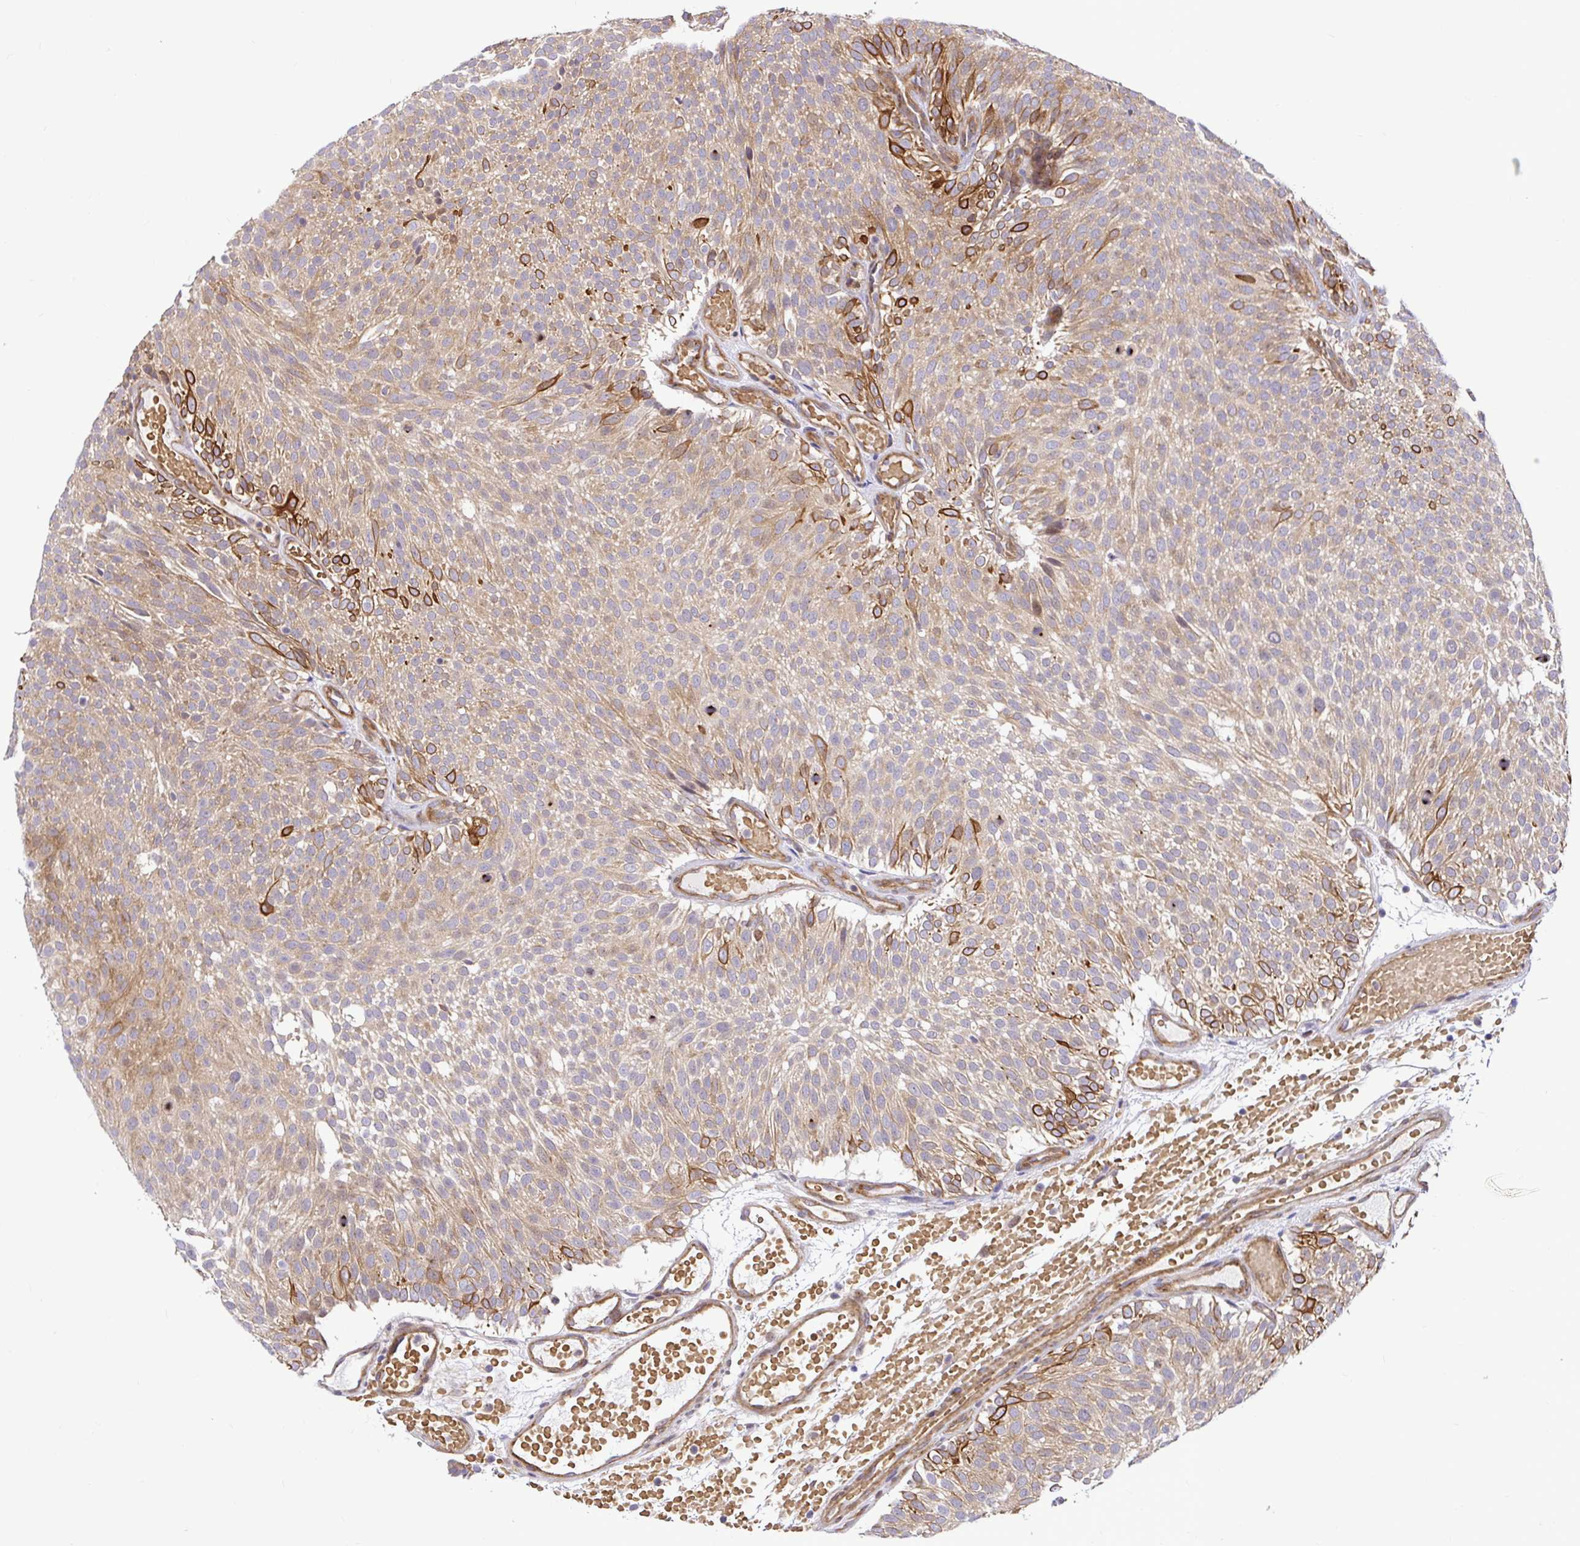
{"staining": {"intensity": "moderate", "quantity": ">75%", "location": "cytoplasmic/membranous"}, "tissue": "urothelial cancer", "cell_type": "Tumor cells", "image_type": "cancer", "snomed": [{"axis": "morphology", "description": "Urothelial carcinoma, Low grade"}, {"axis": "topography", "description": "Urinary bladder"}], "caption": "This micrograph reveals immunohistochemistry (IHC) staining of urothelial cancer, with medium moderate cytoplasmic/membranous staining in approximately >75% of tumor cells.", "gene": "TRIM55", "patient": {"sex": "male", "age": 78}}